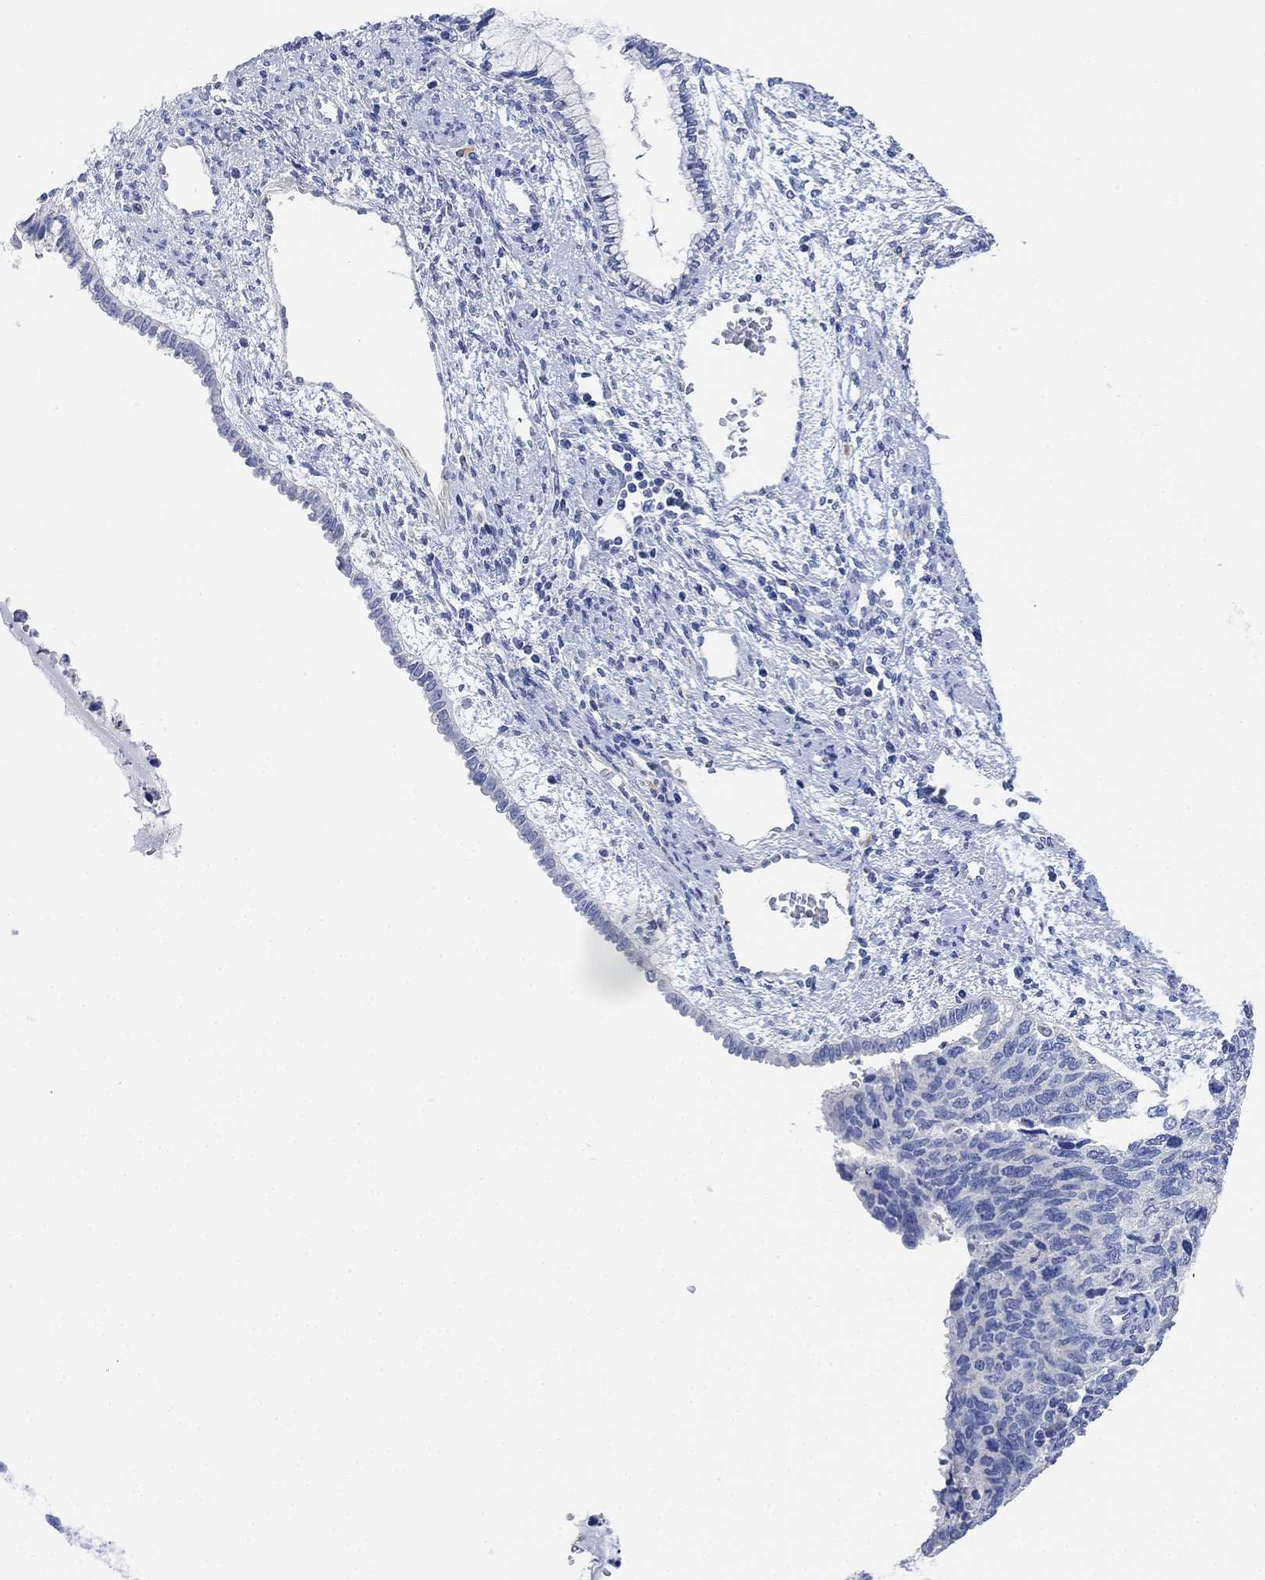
{"staining": {"intensity": "negative", "quantity": "none", "location": "none"}, "tissue": "cervical cancer", "cell_type": "Tumor cells", "image_type": "cancer", "snomed": [{"axis": "morphology", "description": "Squamous cell carcinoma, NOS"}, {"axis": "topography", "description": "Cervix"}], "caption": "The photomicrograph displays no significant expression in tumor cells of cervical cancer (squamous cell carcinoma).", "gene": "VAT1L", "patient": {"sex": "female", "age": 63}}